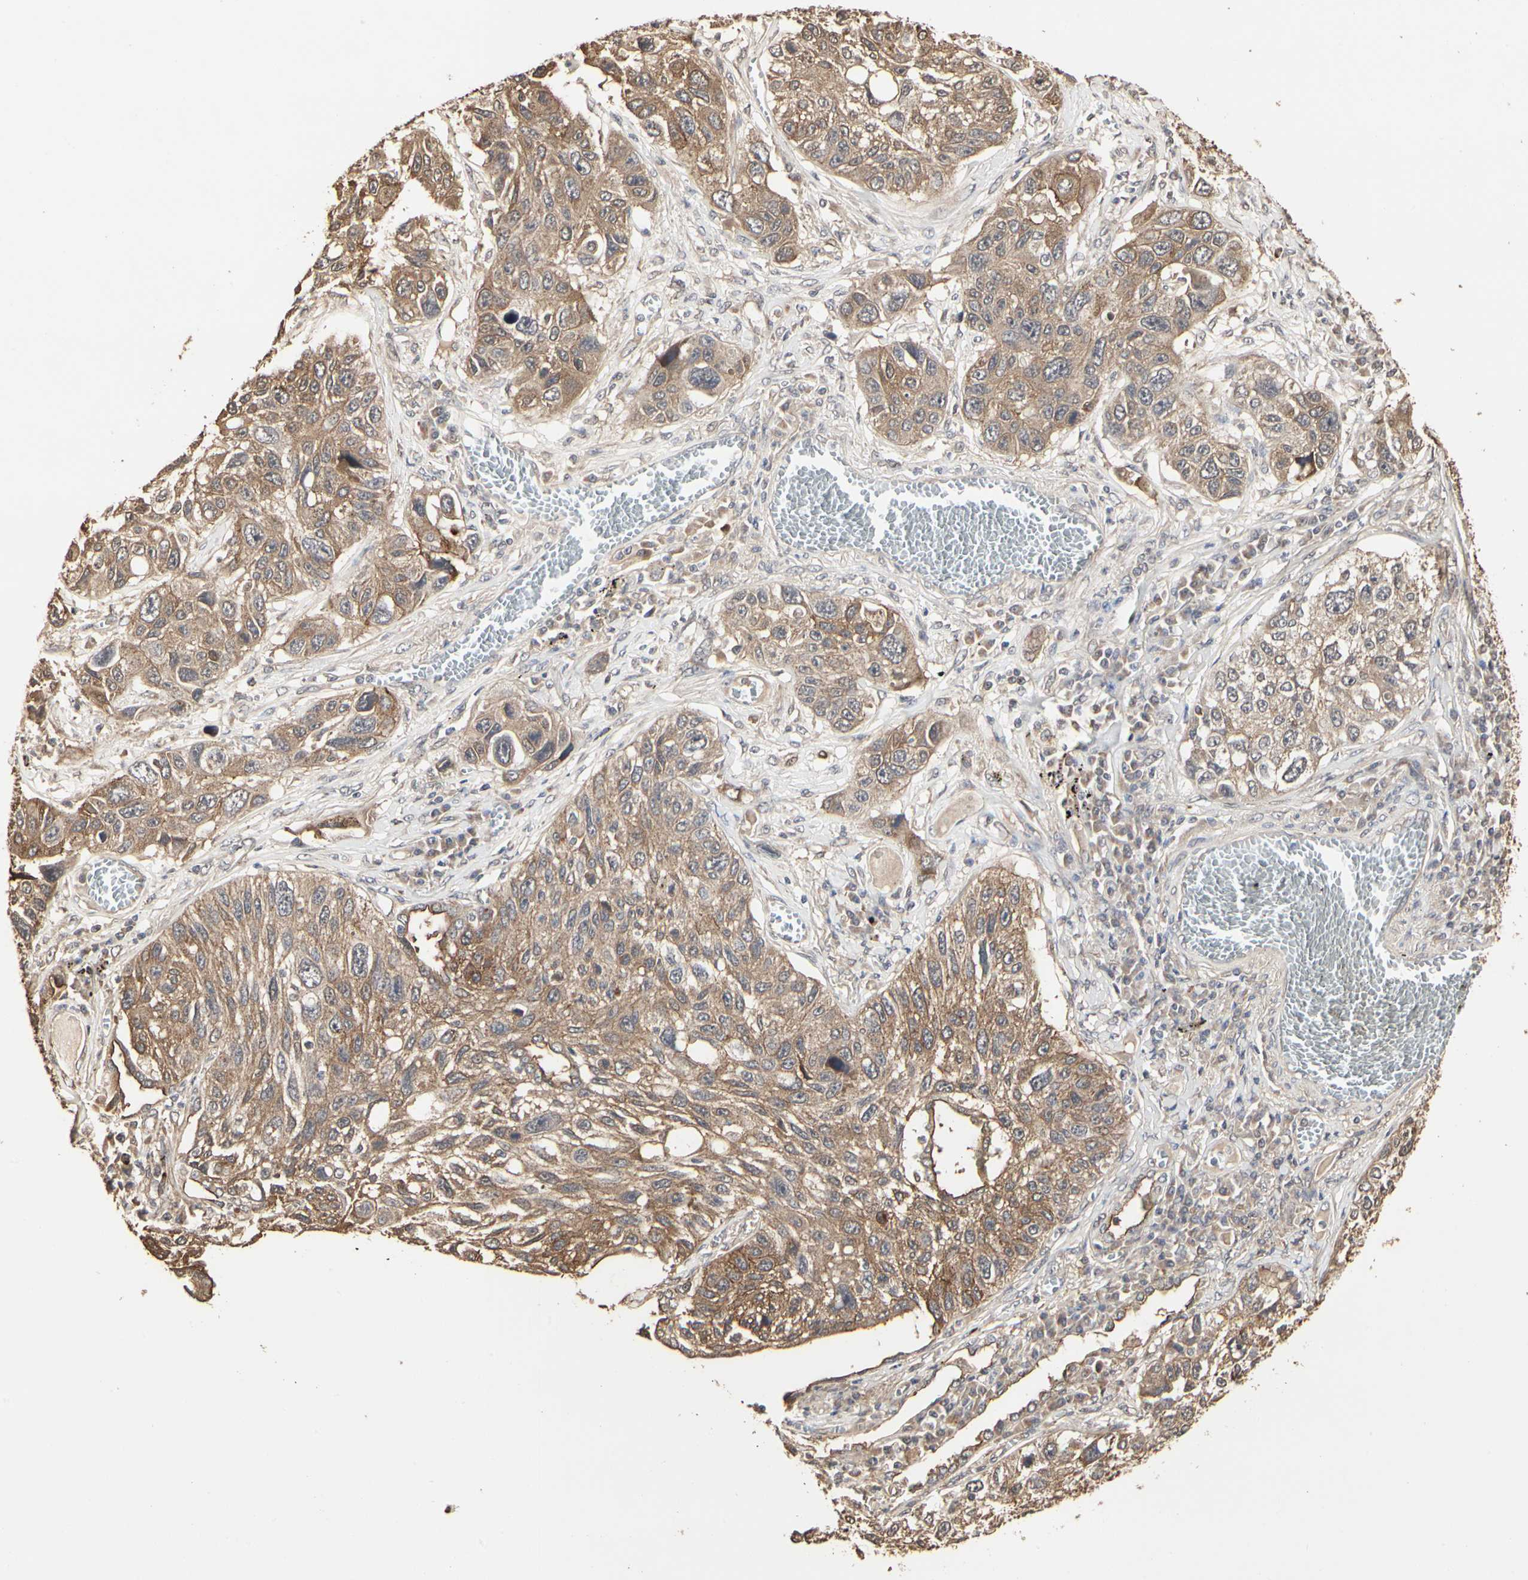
{"staining": {"intensity": "moderate", "quantity": ">75%", "location": "cytoplasmic/membranous"}, "tissue": "lung cancer", "cell_type": "Tumor cells", "image_type": "cancer", "snomed": [{"axis": "morphology", "description": "Squamous cell carcinoma, NOS"}, {"axis": "topography", "description": "Lung"}], "caption": "Lung squamous cell carcinoma stained with a brown dye displays moderate cytoplasmic/membranous positive expression in about >75% of tumor cells.", "gene": "TAOK1", "patient": {"sex": "male", "age": 71}}